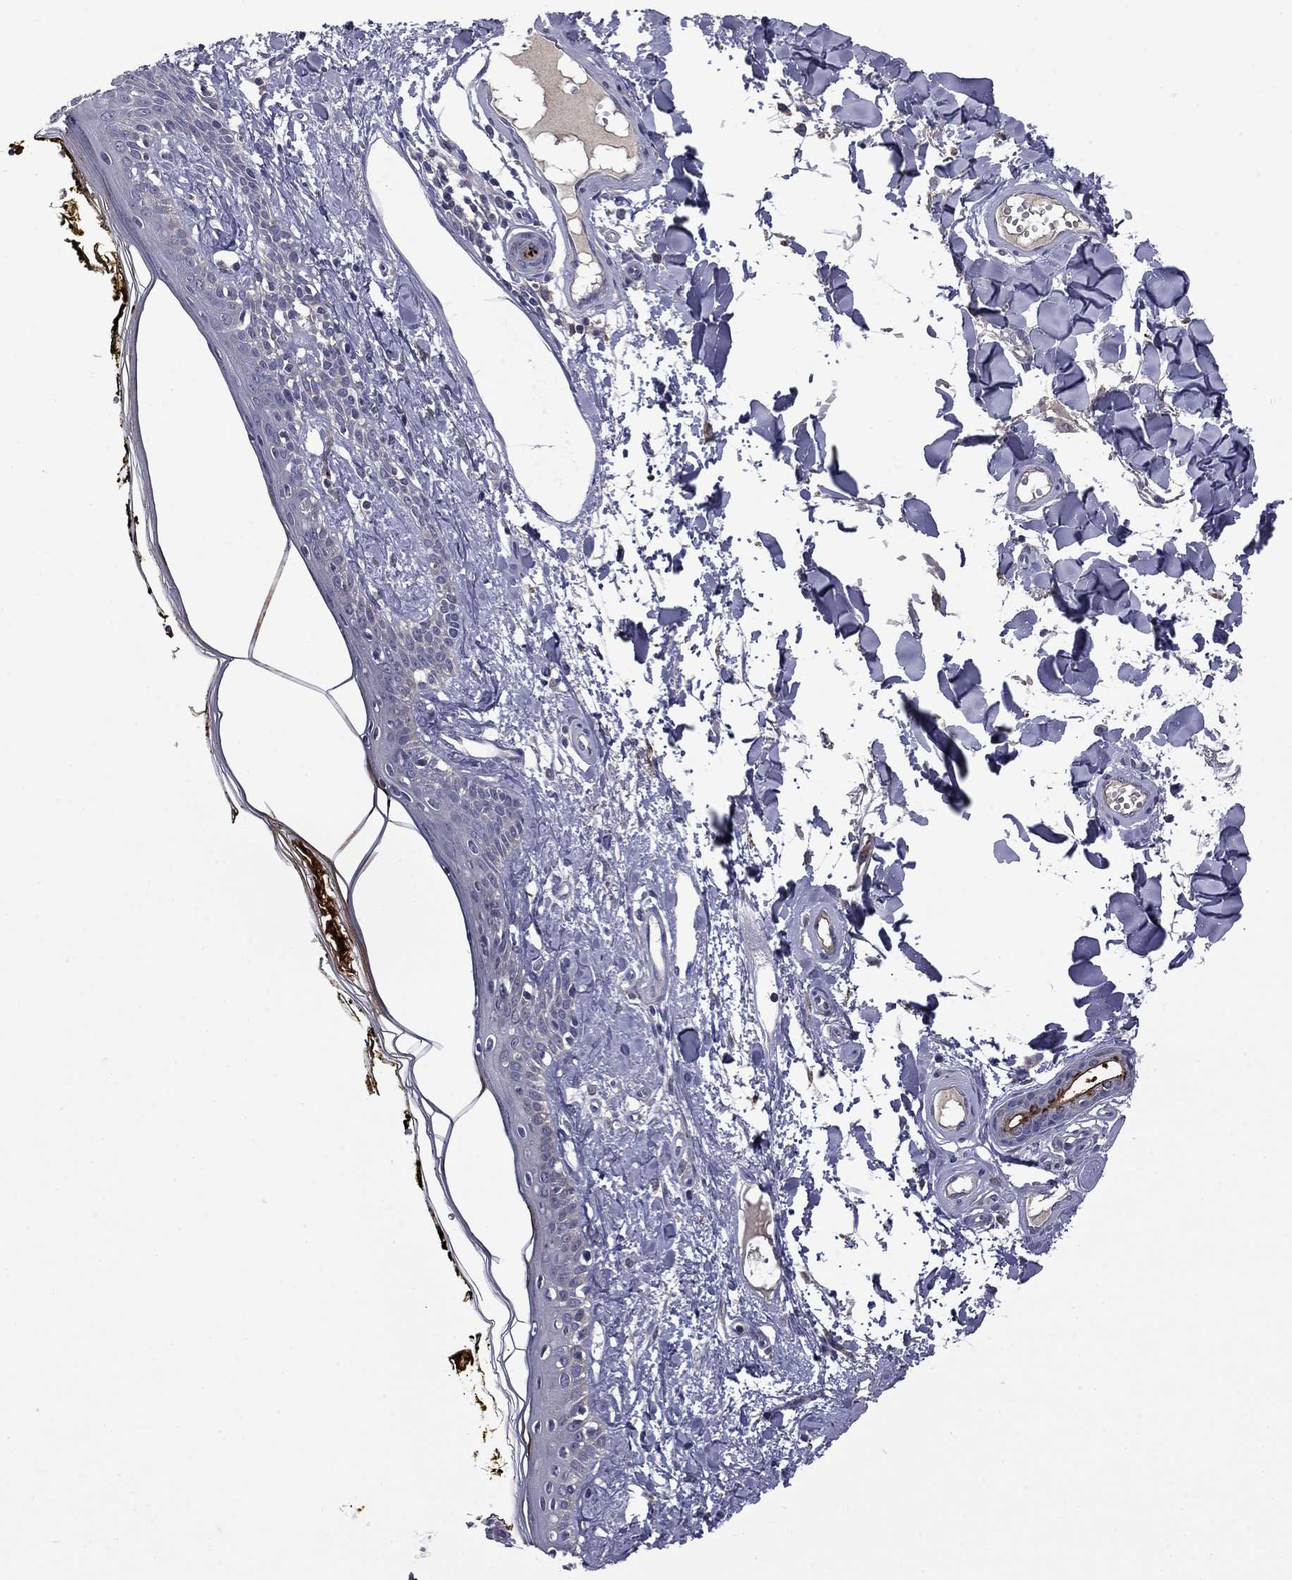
{"staining": {"intensity": "negative", "quantity": "none", "location": "none"}, "tissue": "skin", "cell_type": "Fibroblasts", "image_type": "normal", "snomed": [{"axis": "morphology", "description": "Normal tissue, NOS"}, {"axis": "topography", "description": "Skin"}], "caption": "This is an immunohistochemistry image of benign human skin. There is no positivity in fibroblasts.", "gene": "CEACAM7", "patient": {"sex": "male", "age": 76}}